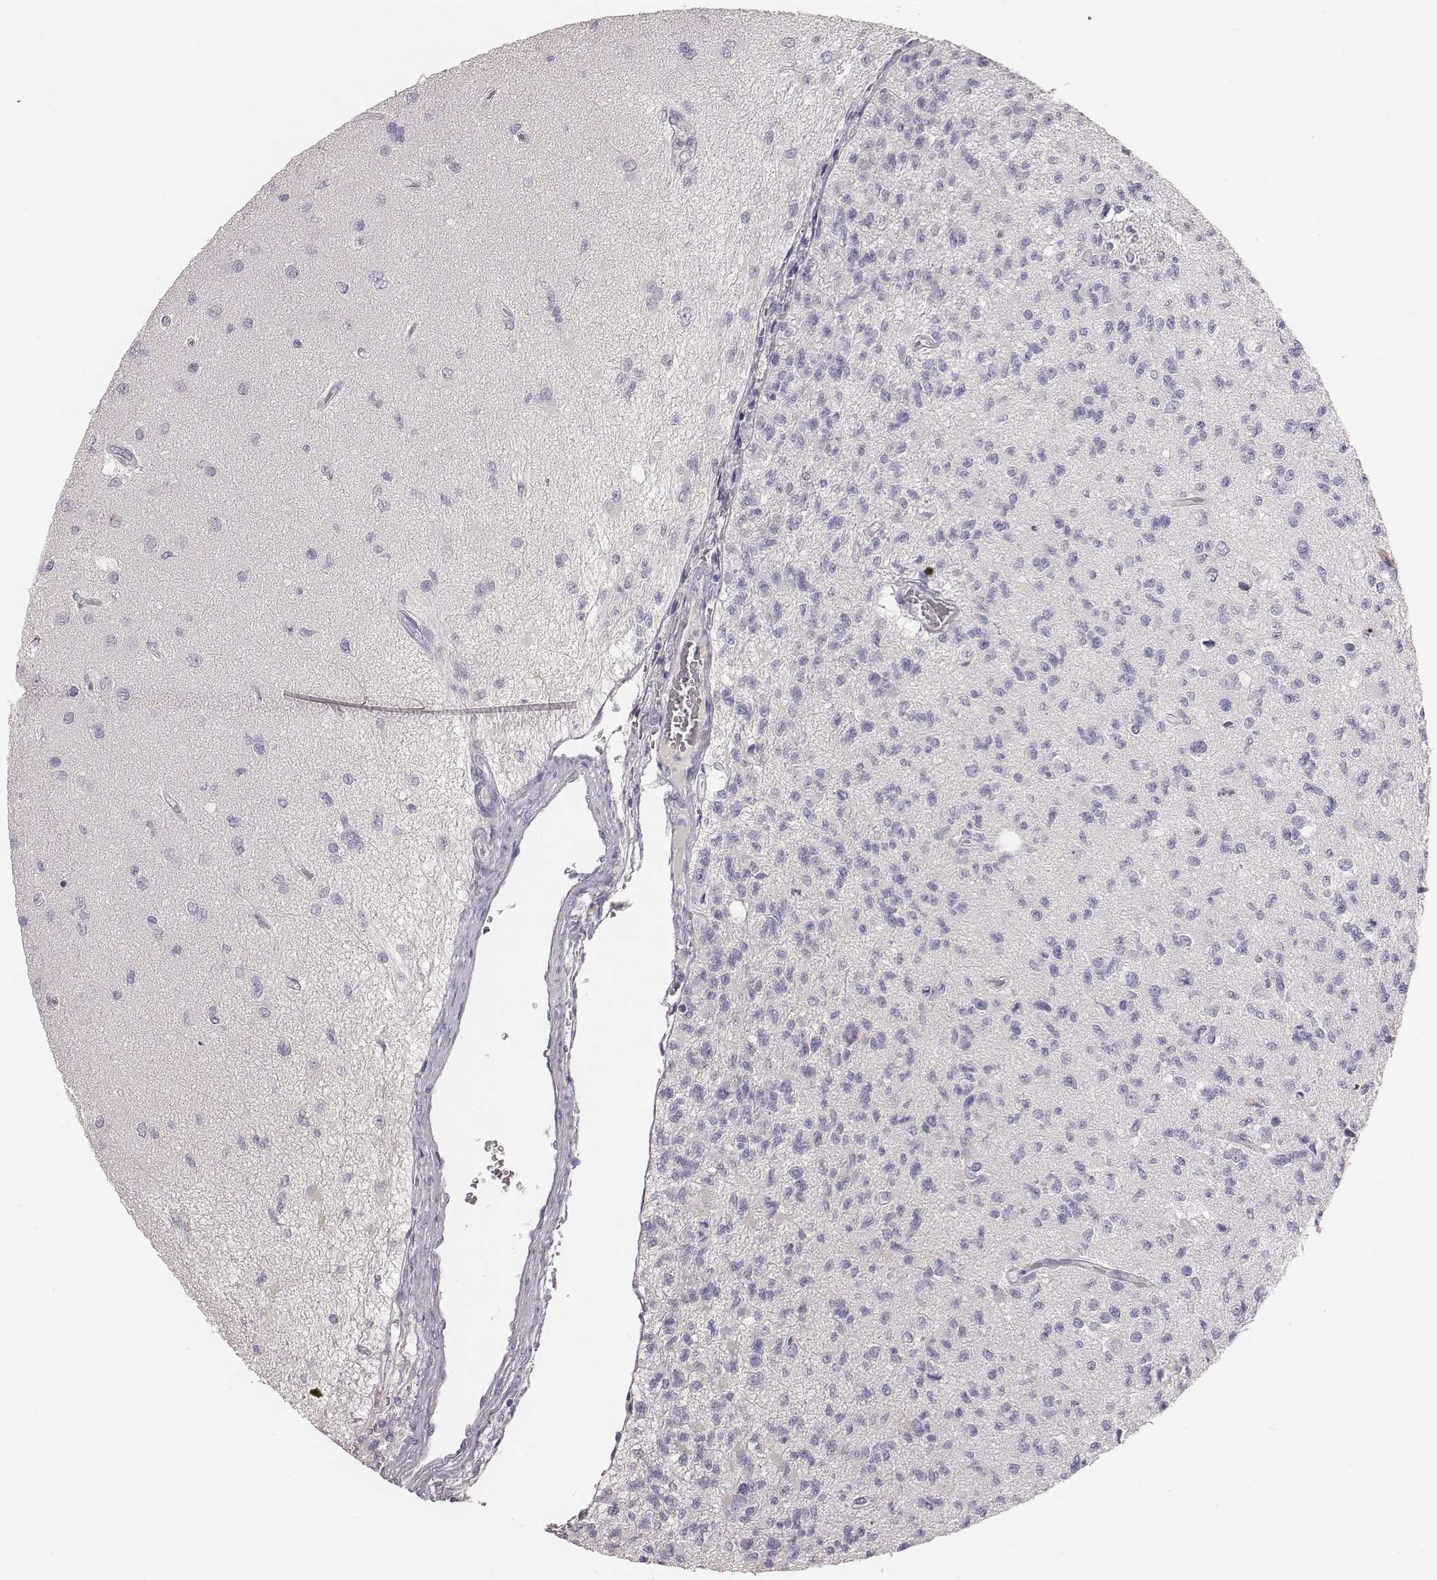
{"staining": {"intensity": "negative", "quantity": "none", "location": "none"}, "tissue": "glioma", "cell_type": "Tumor cells", "image_type": "cancer", "snomed": [{"axis": "morphology", "description": "Glioma, malignant, High grade"}, {"axis": "topography", "description": "Brain"}], "caption": "High power microscopy image of an IHC image of glioma, revealing no significant staining in tumor cells. Nuclei are stained in blue.", "gene": "MYH6", "patient": {"sex": "male", "age": 56}}